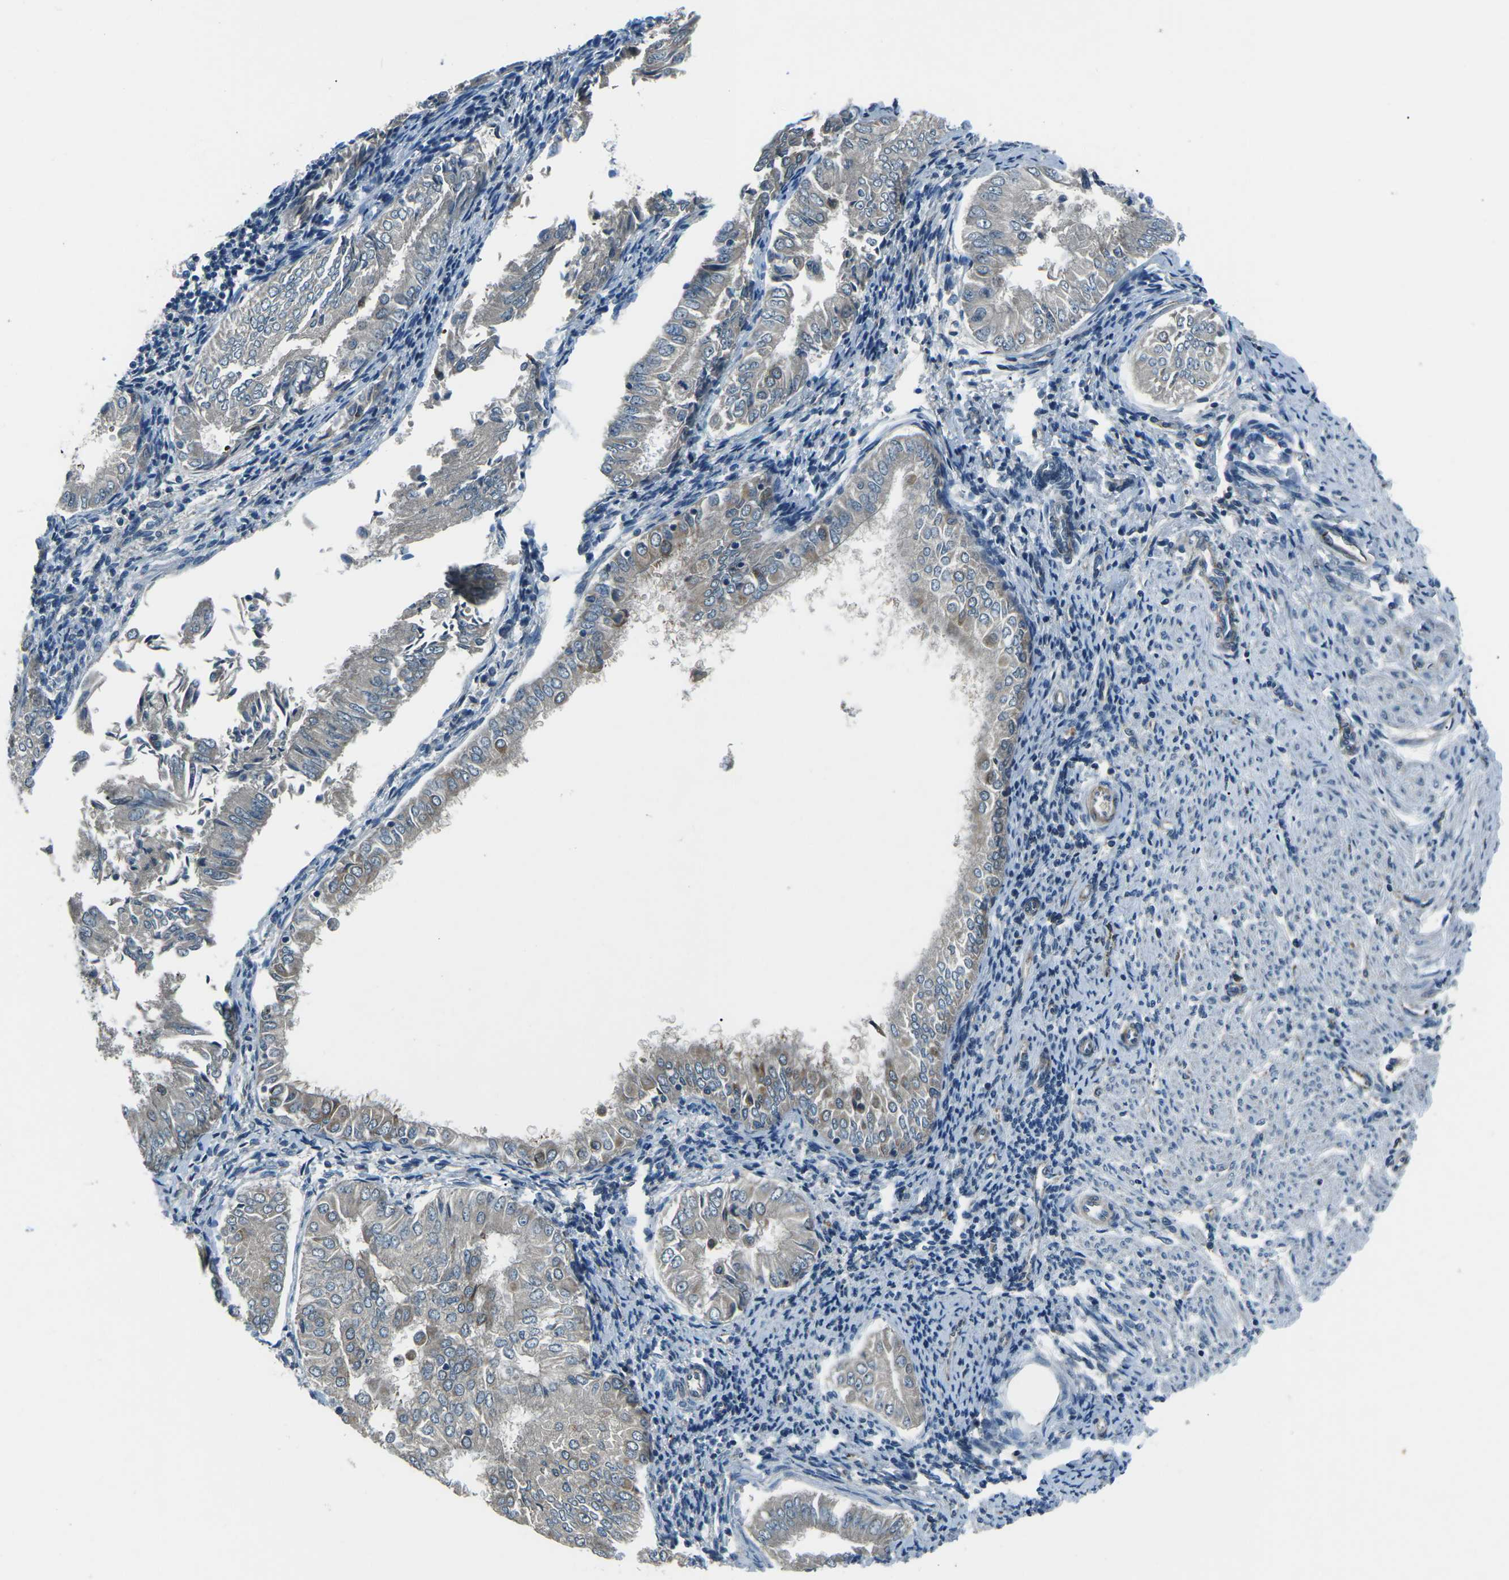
{"staining": {"intensity": "weak", "quantity": "<25%", "location": "cytoplasmic/membranous"}, "tissue": "endometrial cancer", "cell_type": "Tumor cells", "image_type": "cancer", "snomed": [{"axis": "morphology", "description": "Adenocarcinoma, NOS"}, {"axis": "topography", "description": "Endometrium"}], "caption": "IHC photomicrograph of human endometrial adenocarcinoma stained for a protein (brown), which reveals no positivity in tumor cells.", "gene": "AFAP1", "patient": {"sex": "female", "age": 53}}